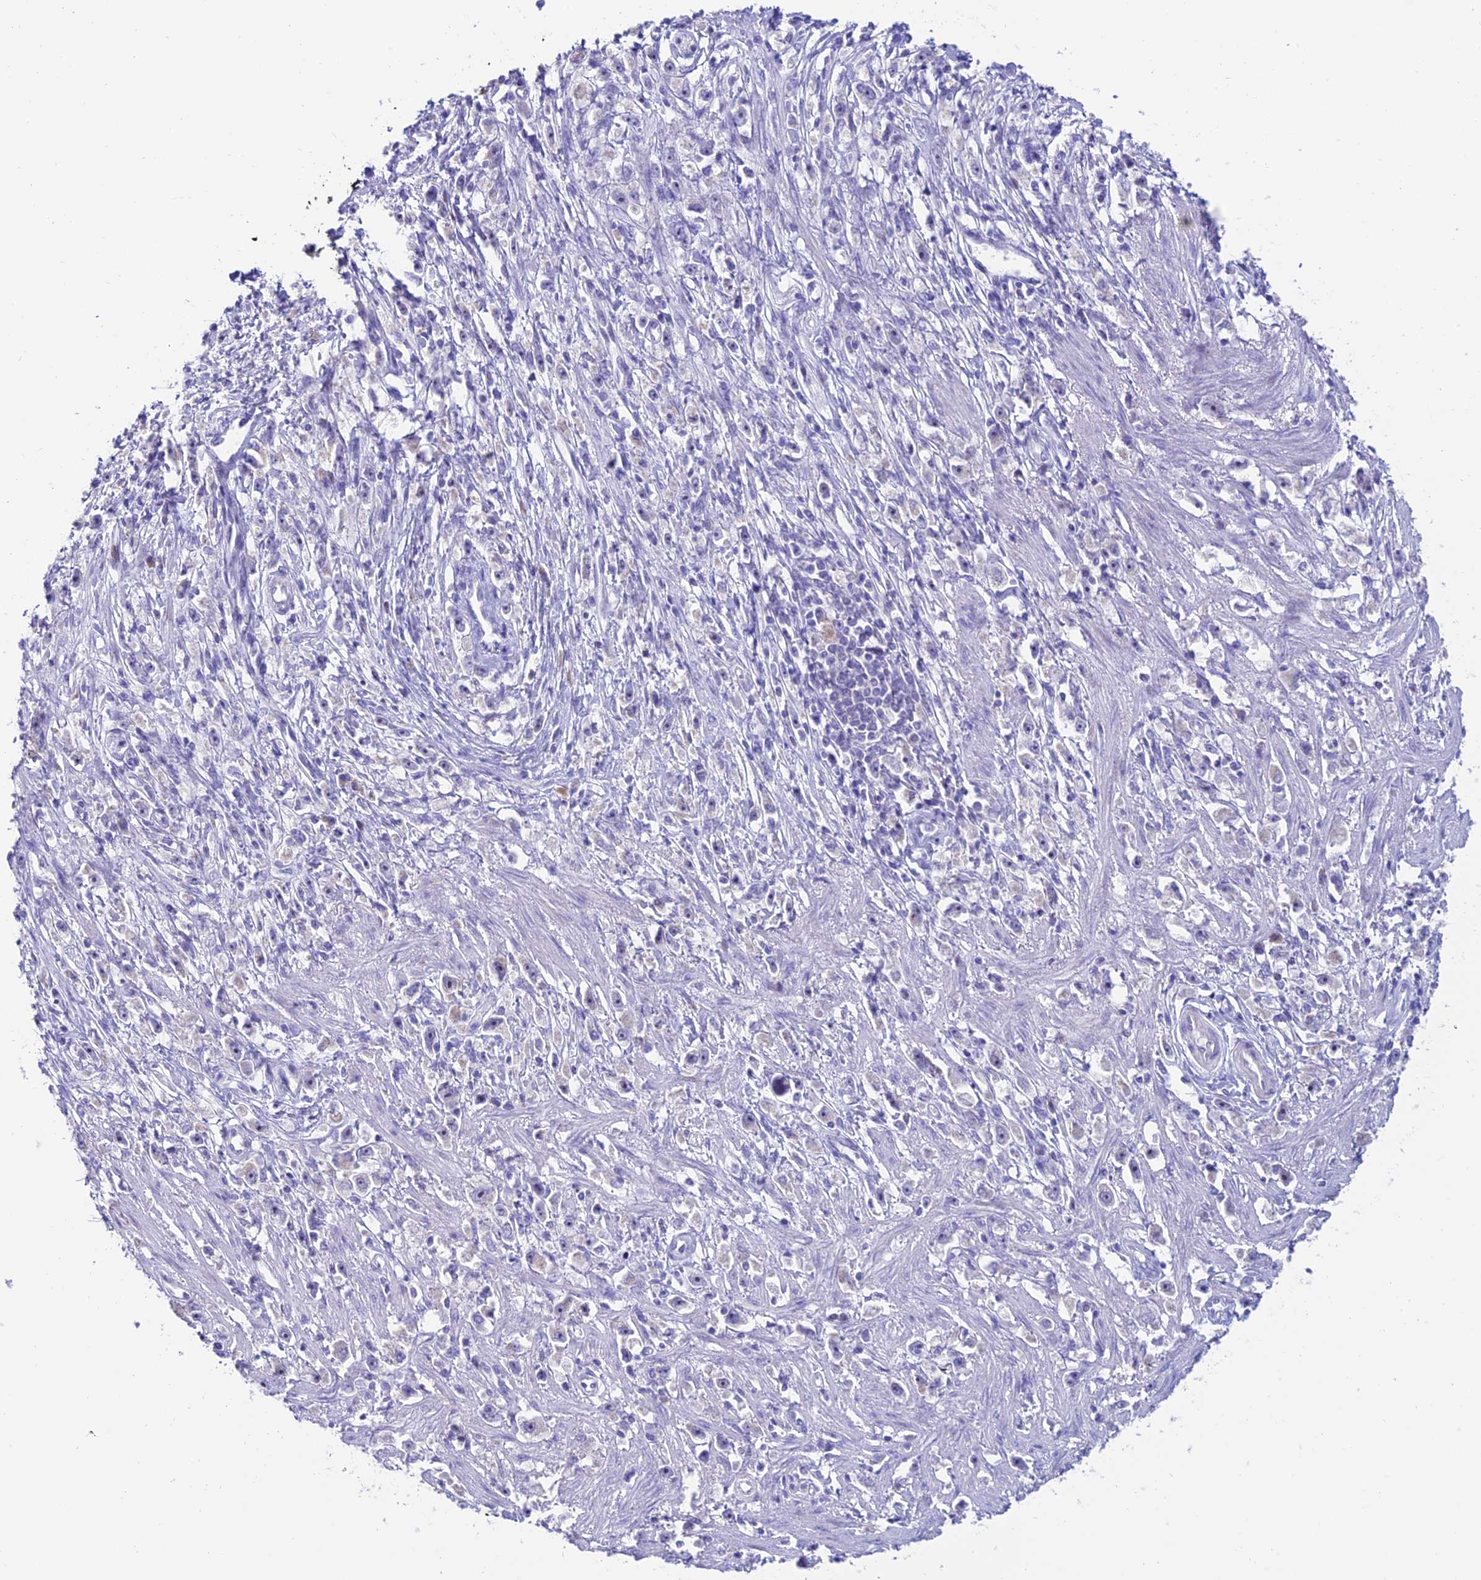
{"staining": {"intensity": "negative", "quantity": "none", "location": "none"}, "tissue": "stomach cancer", "cell_type": "Tumor cells", "image_type": "cancer", "snomed": [{"axis": "morphology", "description": "Adenocarcinoma, NOS"}, {"axis": "topography", "description": "Stomach"}], "caption": "Human adenocarcinoma (stomach) stained for a protein using IHC displays no expression in tumor cells.", "gene": "SLC10A1", "patient": {"sex": "female", "age": 59}}